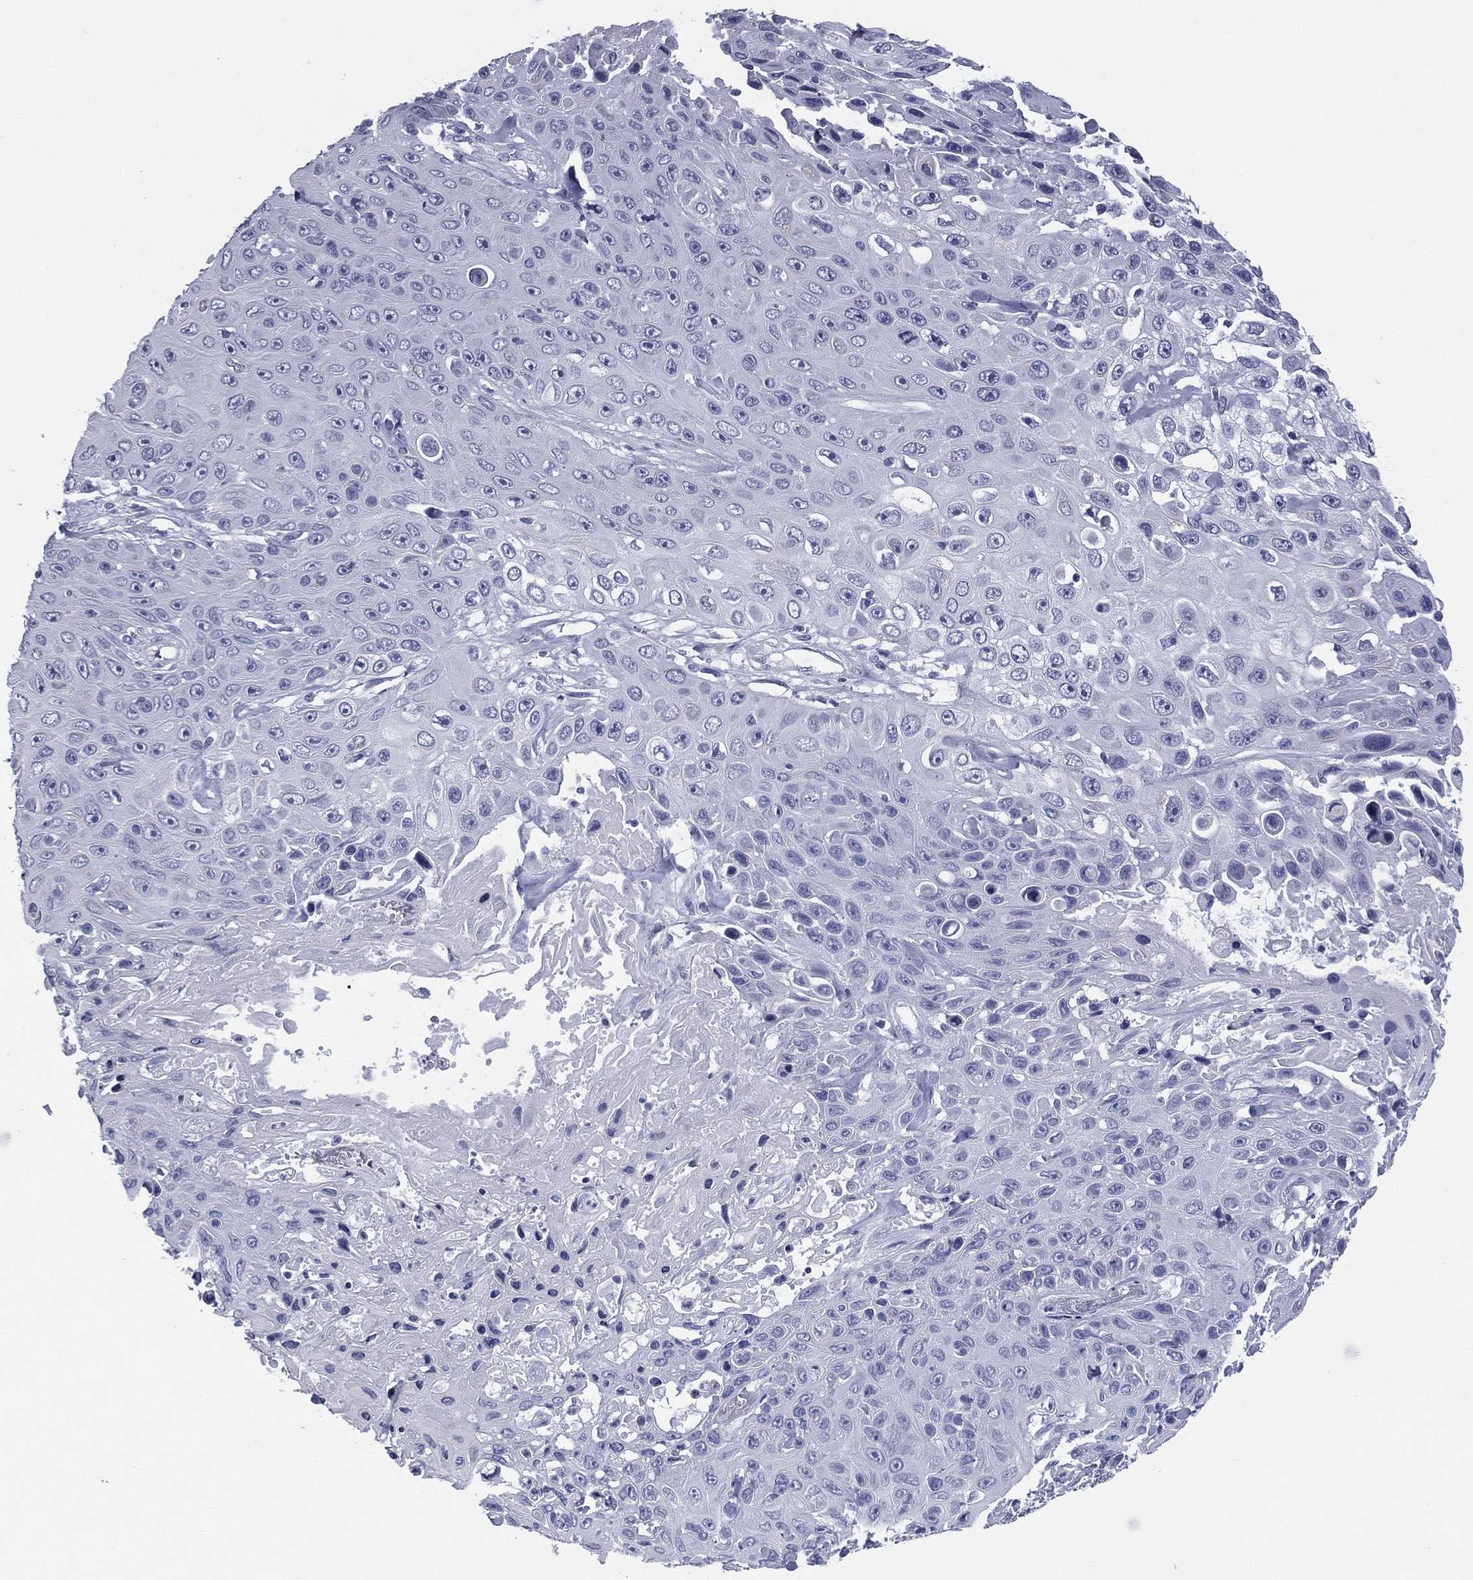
{"staining": {"intensity": "negative", "quantity": "none", "location": "none"}, "tissue": "skin cancer", "cell_type": "Tumor cells", "image_type": "cancer", "snomed": [{"axis": "morphology", "description": "Squamous cell carcinoma, NOS"}, {"axis": "topography", "description": "Skin"}], "caption": "Skin squamous cell carcinoma was stained to show a protein in brown. There is no significant expression in tumor cells. Brightfield microscopy of immunohistochemistry (IHC) stained with DAB (brown) and hematoxylin (blue), captured at high magnification.", "gene": "MLN", "patient": {"sex": "male", "age": 82}}